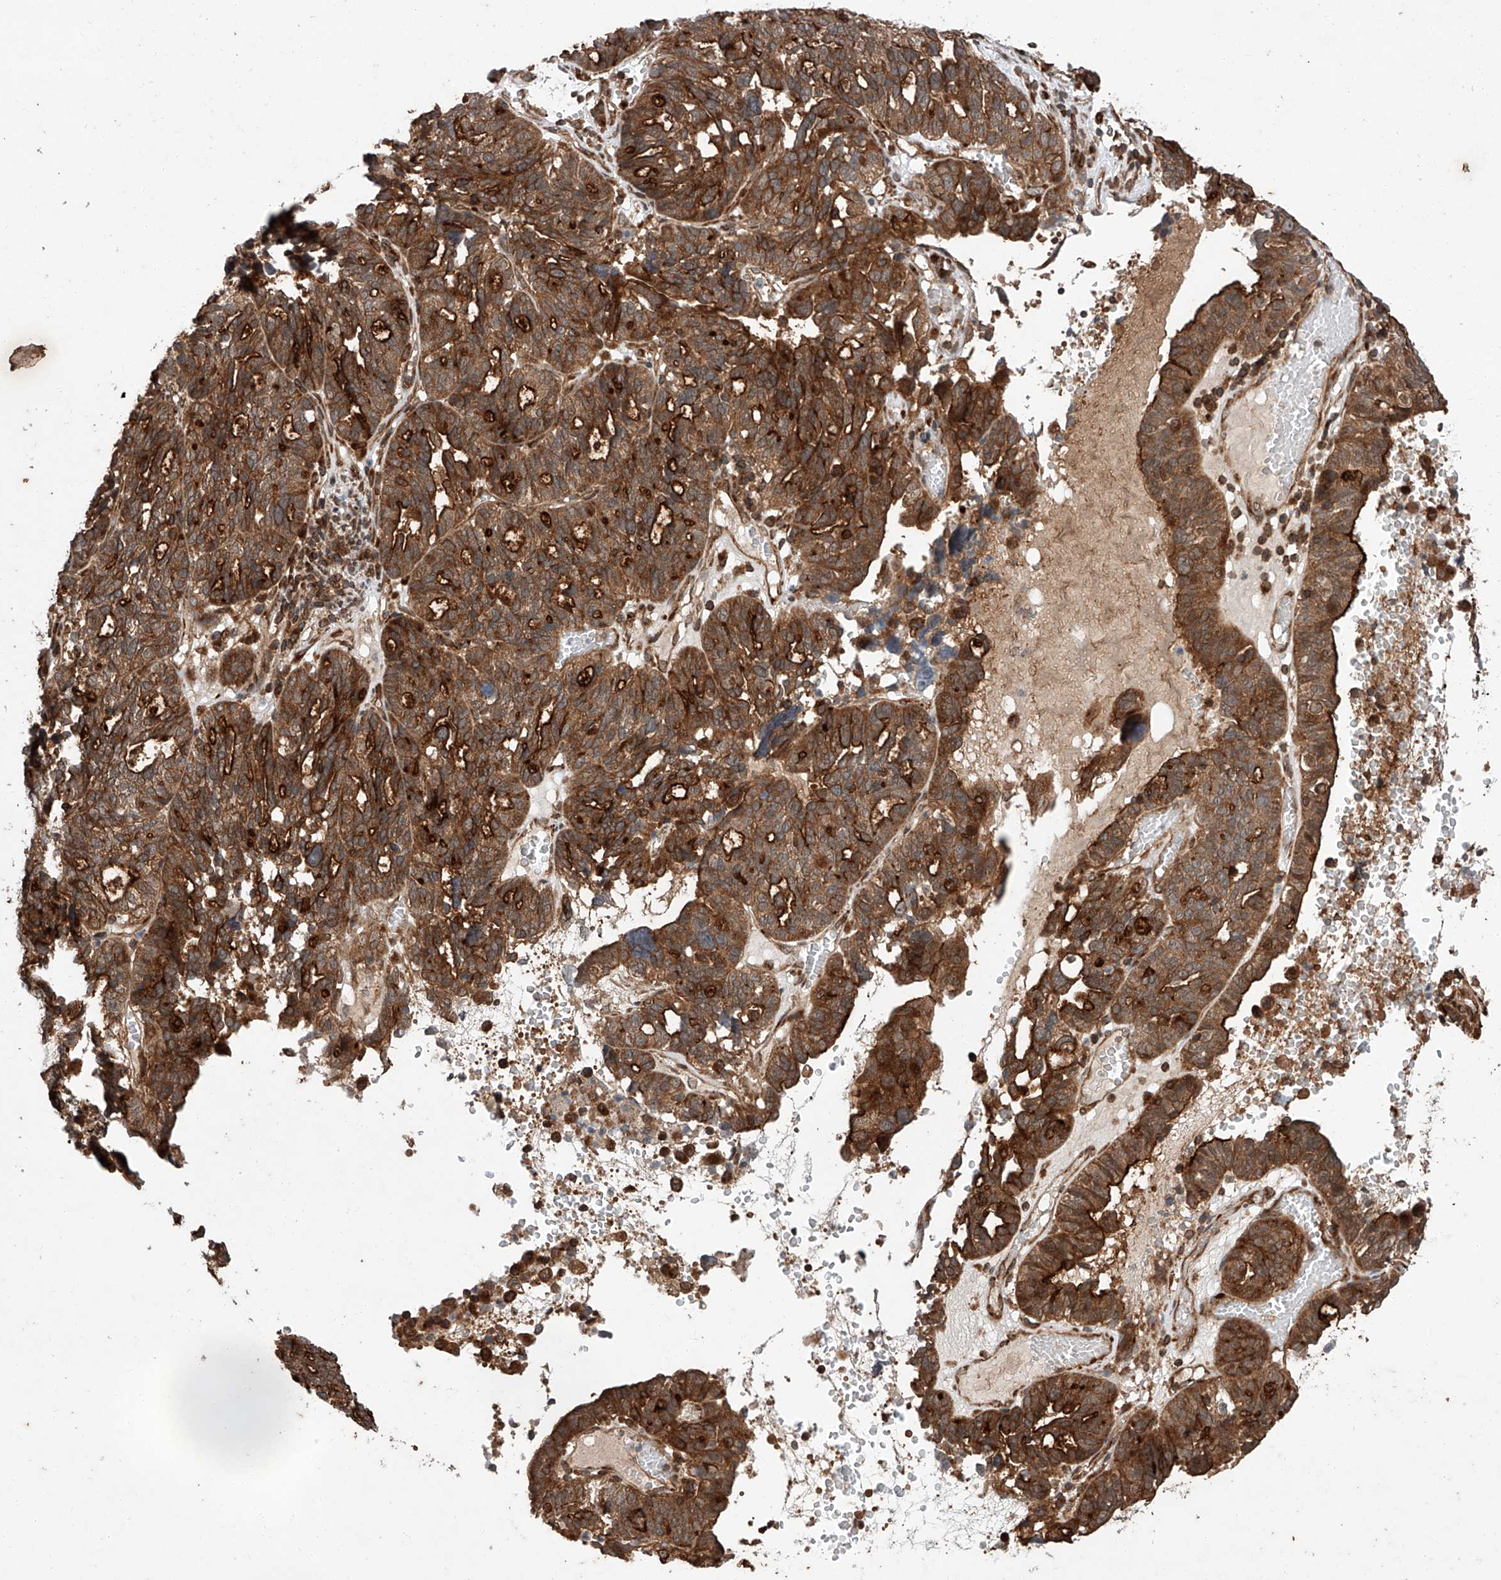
{"staining": {"intensity": "moderate", "quantity": ">75%", "location": "cytoplasmic/membranous"}, "tissue": "ovarian cancer", "cell_type": "Tumor cells", "image_type": "cancer", "snomed": [{"axis": "morphology", "description": "Cystadenocarcinoma, serous, NOS"}, {"axis": "topography", "description": "Ovary"}], "caption": "Brown immunohistochemical staining in human ovarian cancer (serous cystadenocarcinoma) reveals moderate cytoplasmic/membranous staining in about >75% of tumor cells. (DAB = brown stain, brightfield microscopy at high magnification).", "gene": "ZFP28", "patient": {"sex": "female", "age": 59}}